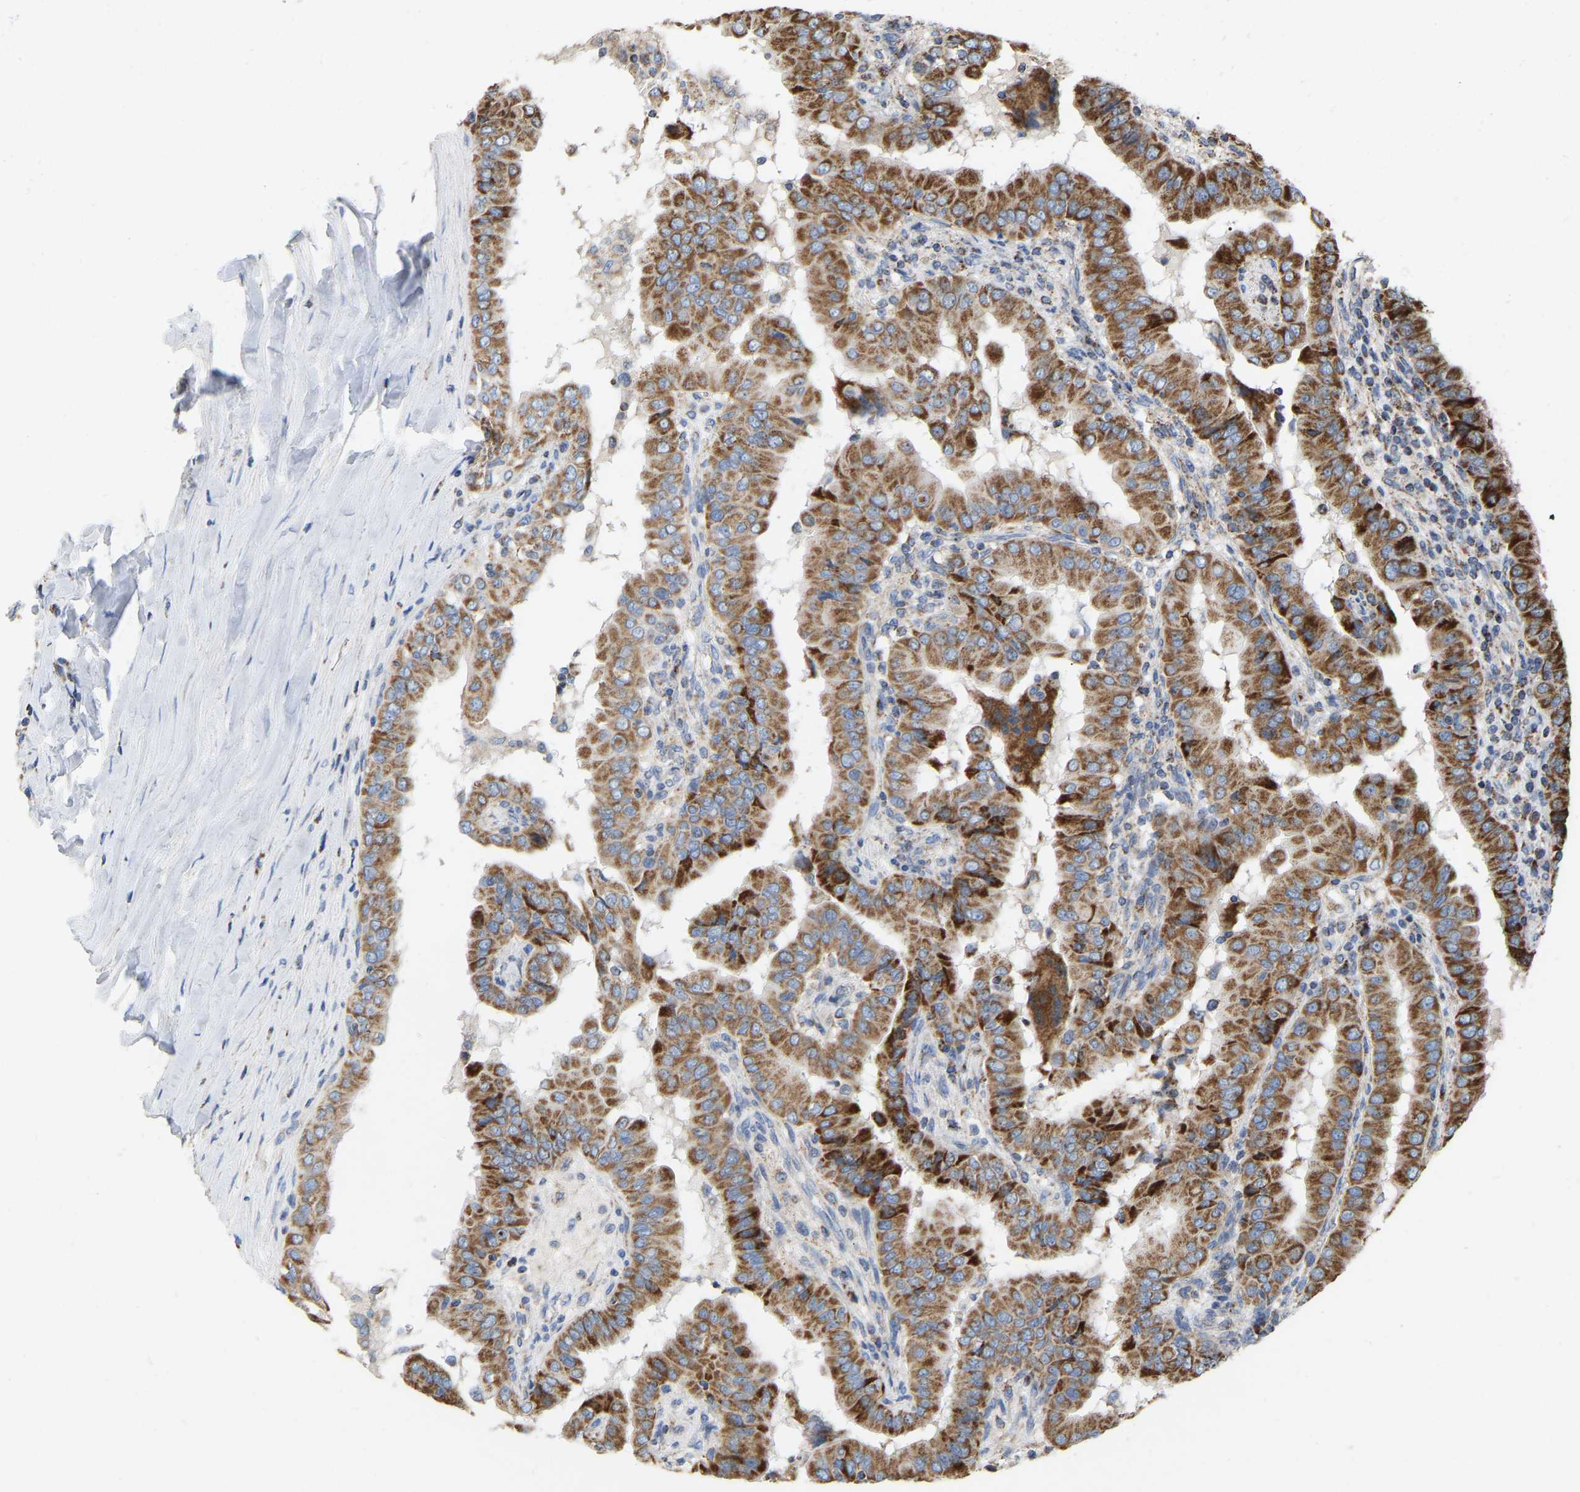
{"staining": {"intensity": "moderate", "quantity": ">75%", "location": "cytoplasmic/membranous"}, "tissue": "thyroid cancer", "cell_type": "Tumor cells", "image_type": "cancer", "snomed": [{"axis": "morphology", "description": "Papillary adenocarcinoma, NOS"}, {"axis": "topography", "description": "Thyroid gland"}], "caption": "IHC of thyroid cancer reveals medium levels of moderate cytoplasmic/membranous expression in approximately >75% of tumor cells.", "gene": "CBLB", "patient": {"sex": "male", "age": 33}}